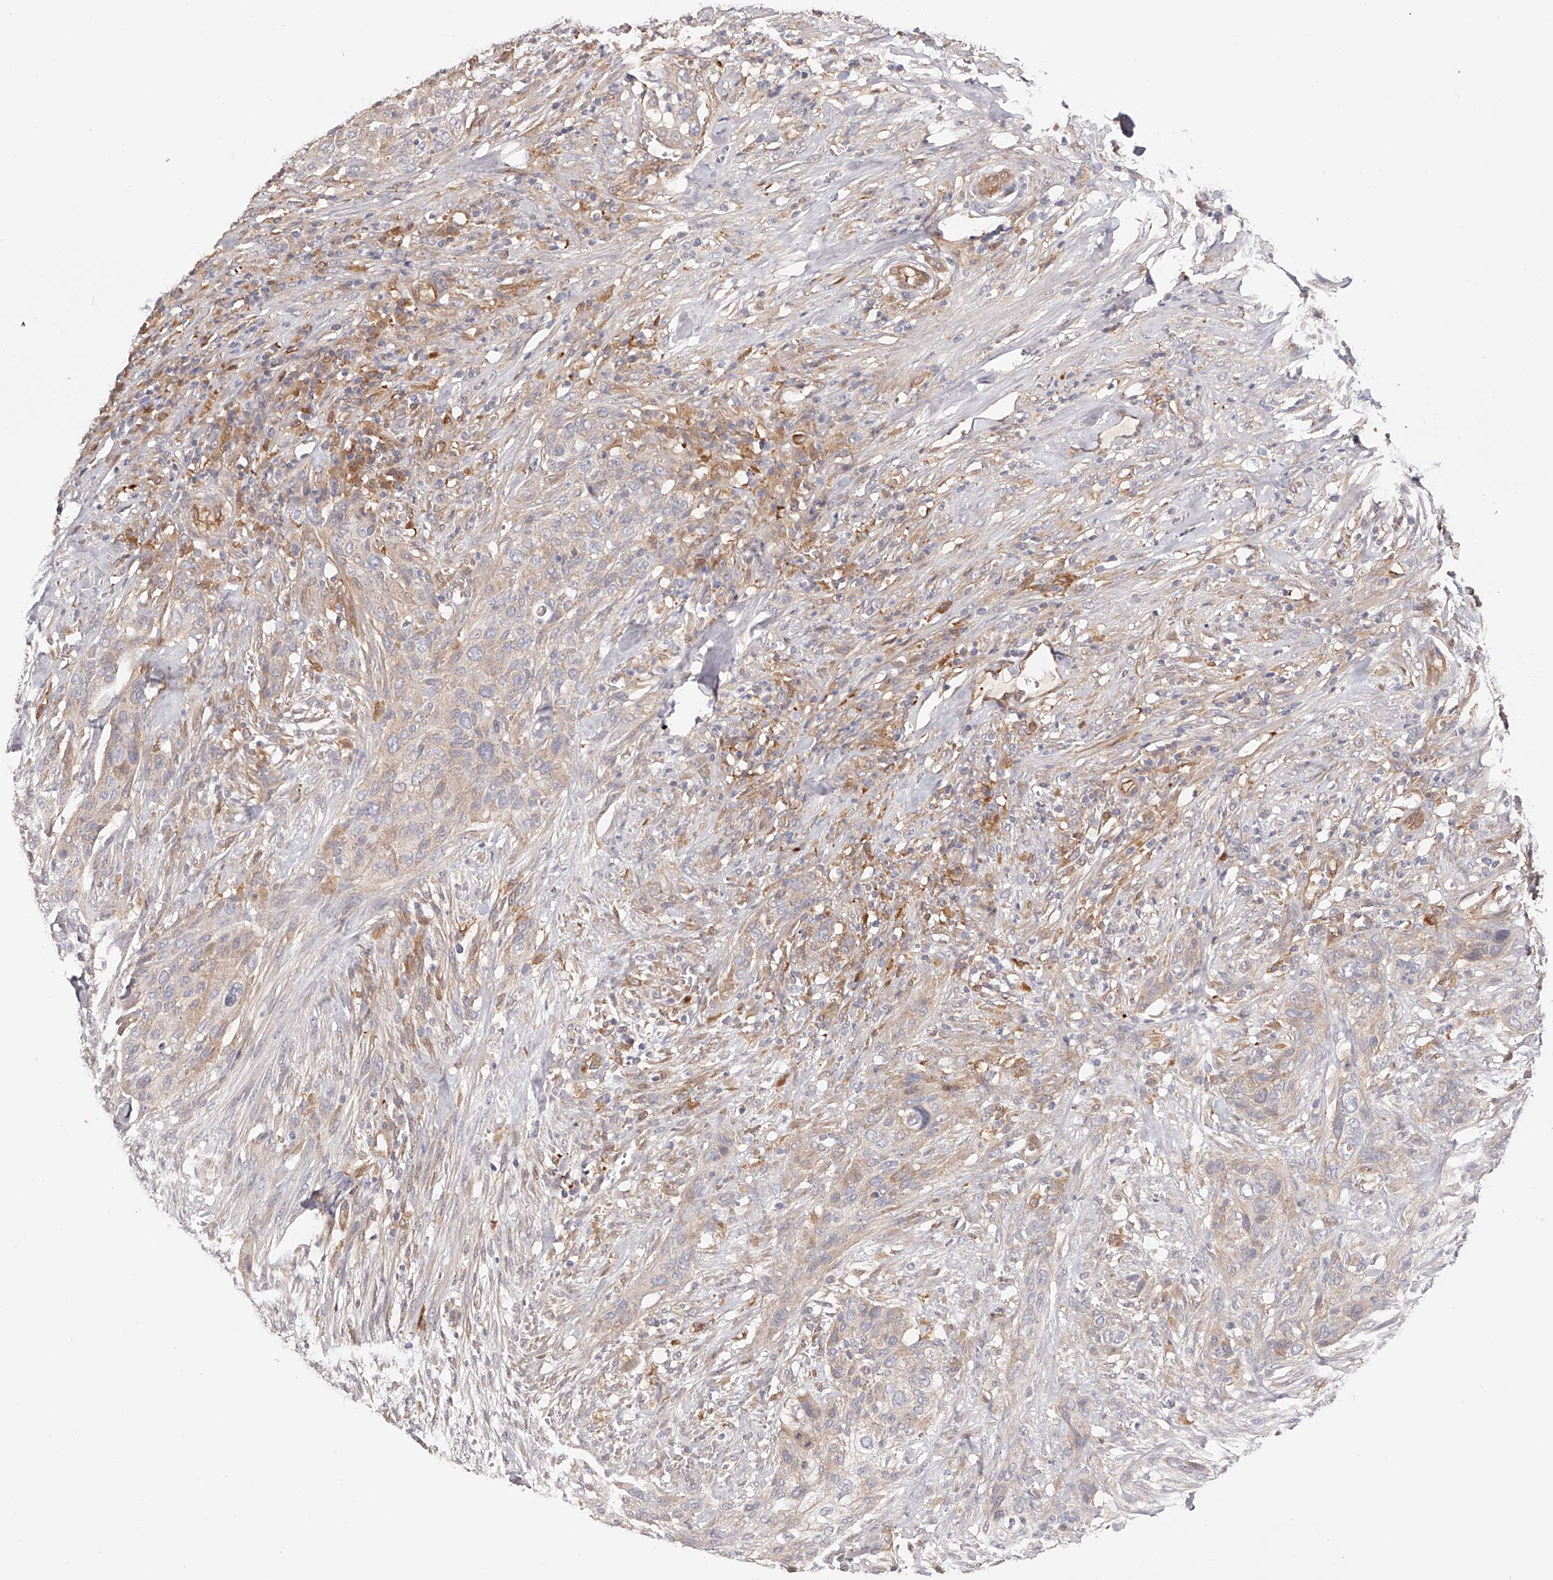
{"staining": {"intensity": "weak", "quantity": "25%-75%", "location": "cytoplasmic/membranous"}, "tissue": "urothelial cancer", "cell_type": "Tumor cells", "image_type": "cancer", "snomed": [{"axis": "morphology", "description": "Urothelial carcinoma, High grade"}, {"axis": "topography", "description": "Urinary bladder"}], "caption": "A low amount of weak cytoplasmic/membranous positivity is identified in about 25%-75% of tumor cells in urothelial carcinoma (high-grade) tissue.", "gene": "LAP3", "patient": {"sex": "male", "age": 35}}